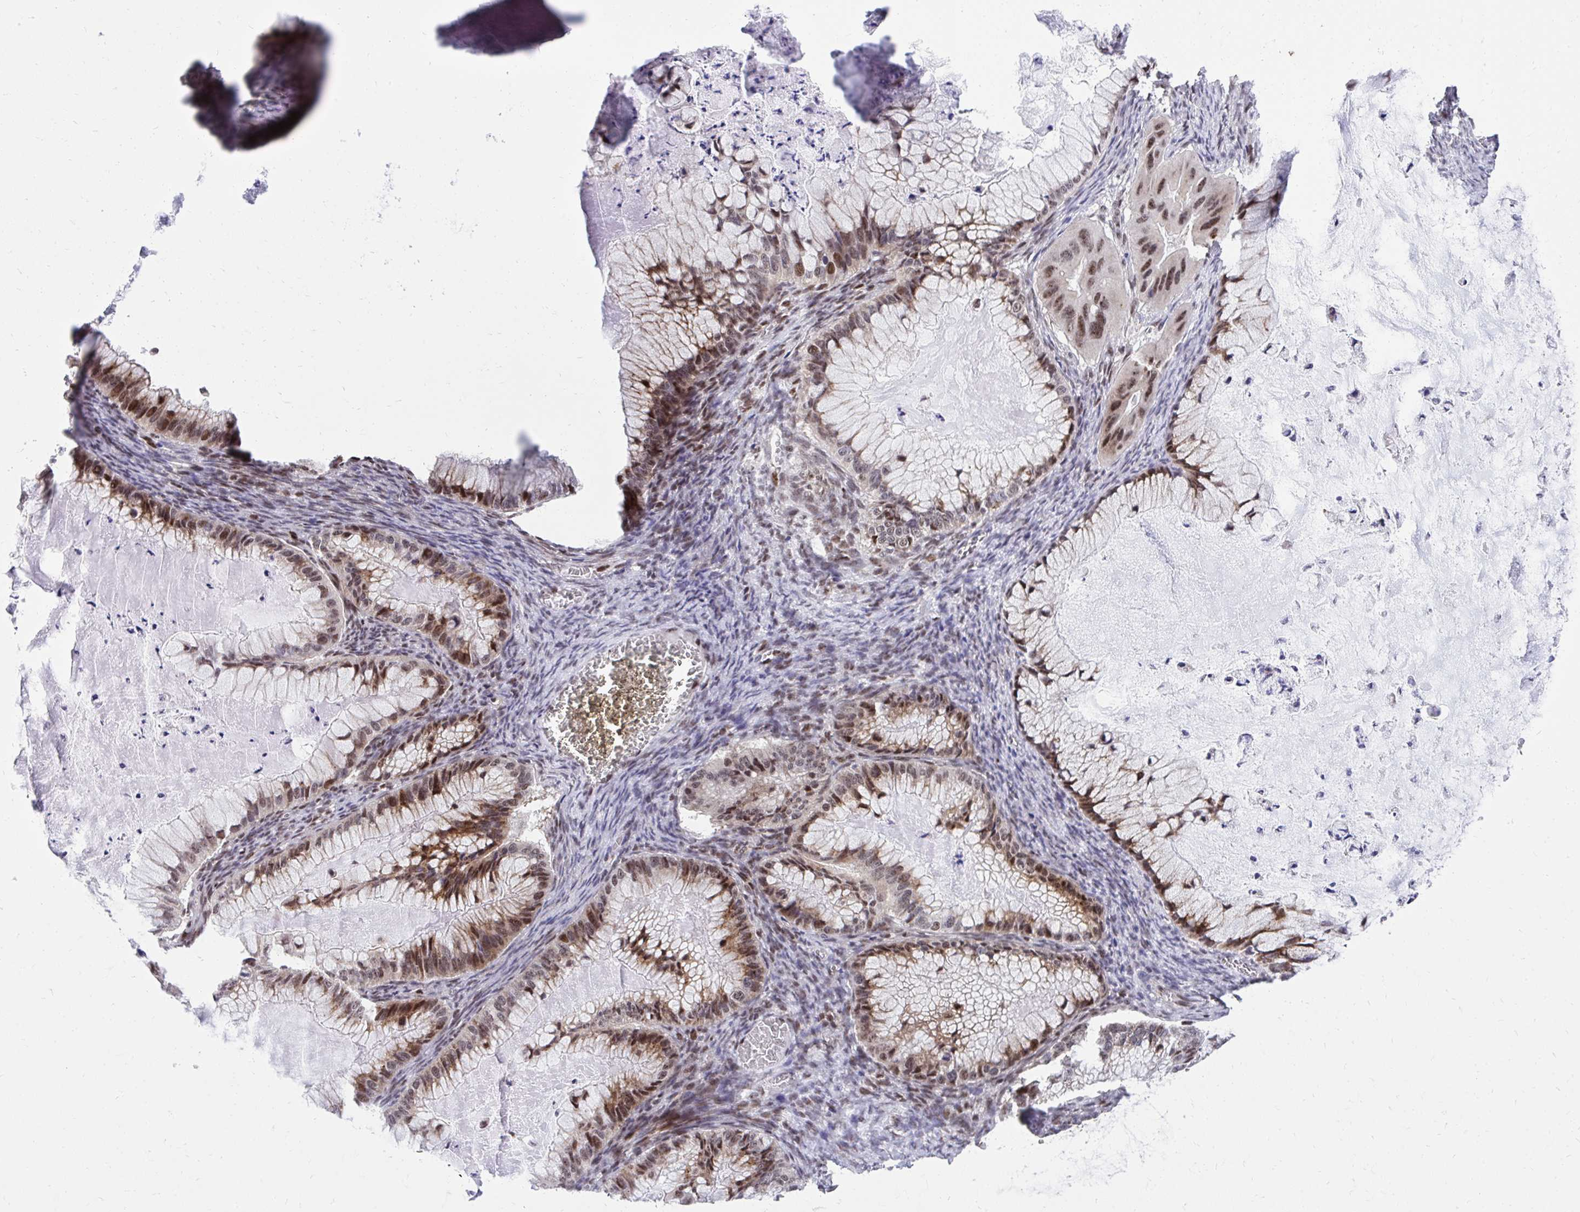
{"staining": {"intensity": "moderate", "quantity": ">75%", "location": "cytoplasmic/membranous,nuclear"}, "tissue": "ovarian cancer", "cell_type": "Tumor cells", "image_type": "cancer", "snomed": [{"axis": "morphology", "description": "Cystadenocarcinoma, mucinous, NOS"}, {"axis": "topography", "description": "Ovary"}], "caption": "Immunohistochemical staining of ovarian cancer shows medium levels of moderate cytoplasmic/membranous and nuclear protein staining in about >75% of tumor cells.", "gene": "HOXA4", "patient": {"sex": "female", "age": 72}}